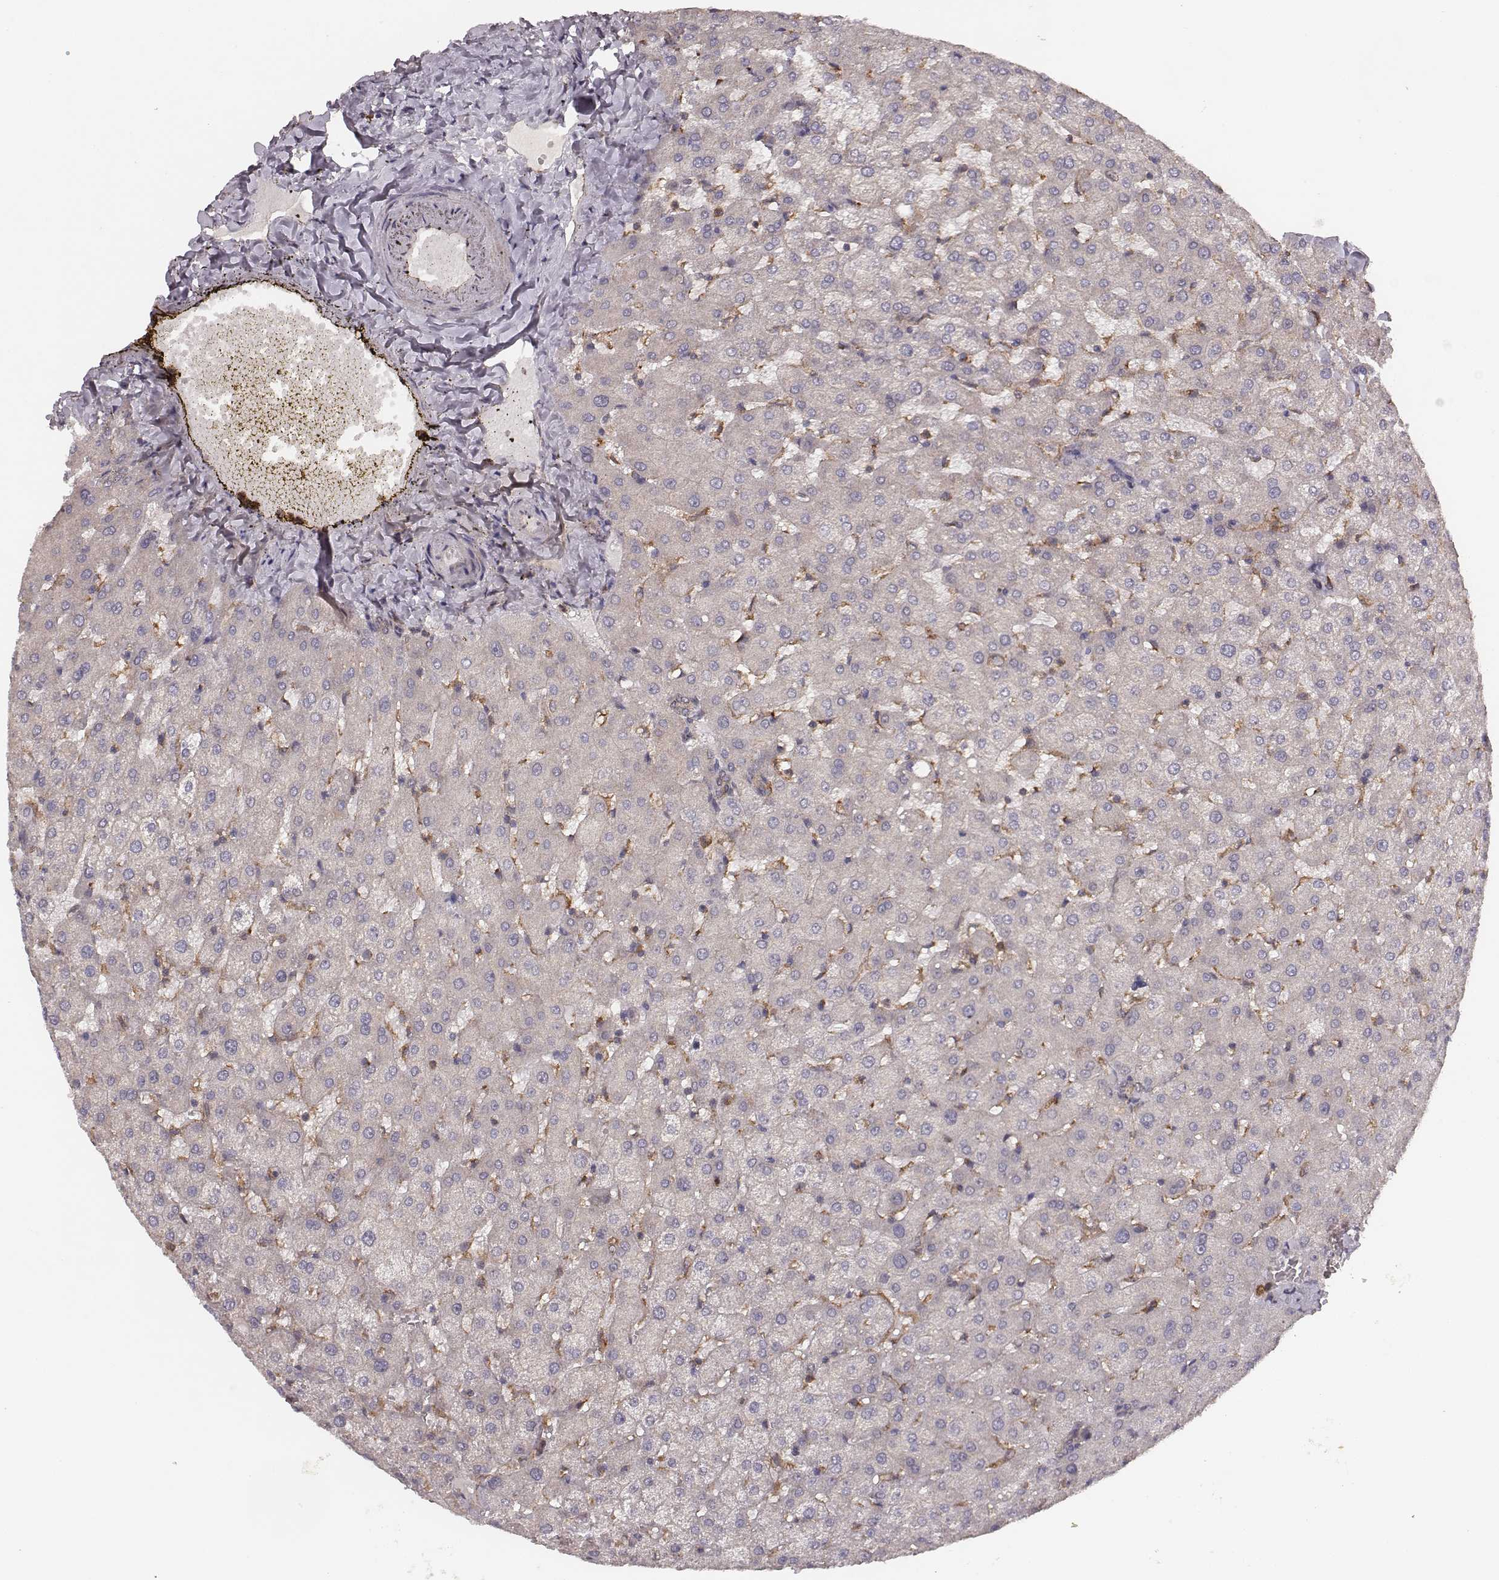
{"staining": {"intensity": "negative", "quantity": "none", "location": "none"}, "tissue": "liver", "cell_type": "Cholangiocytes", "image_type": "normal", "snomed": [{"axis": "morphology", "description": "Normal tissue, NOS"}, {"axis": "topography", "description": "Liver"}], "caption": "The photomicrograph exhibits no significant positivity in cholangiocytes of liver. Nuclei are stained in blue.", "gene": "VPS26A", "patient": {"sex": "female", "age": 50}}